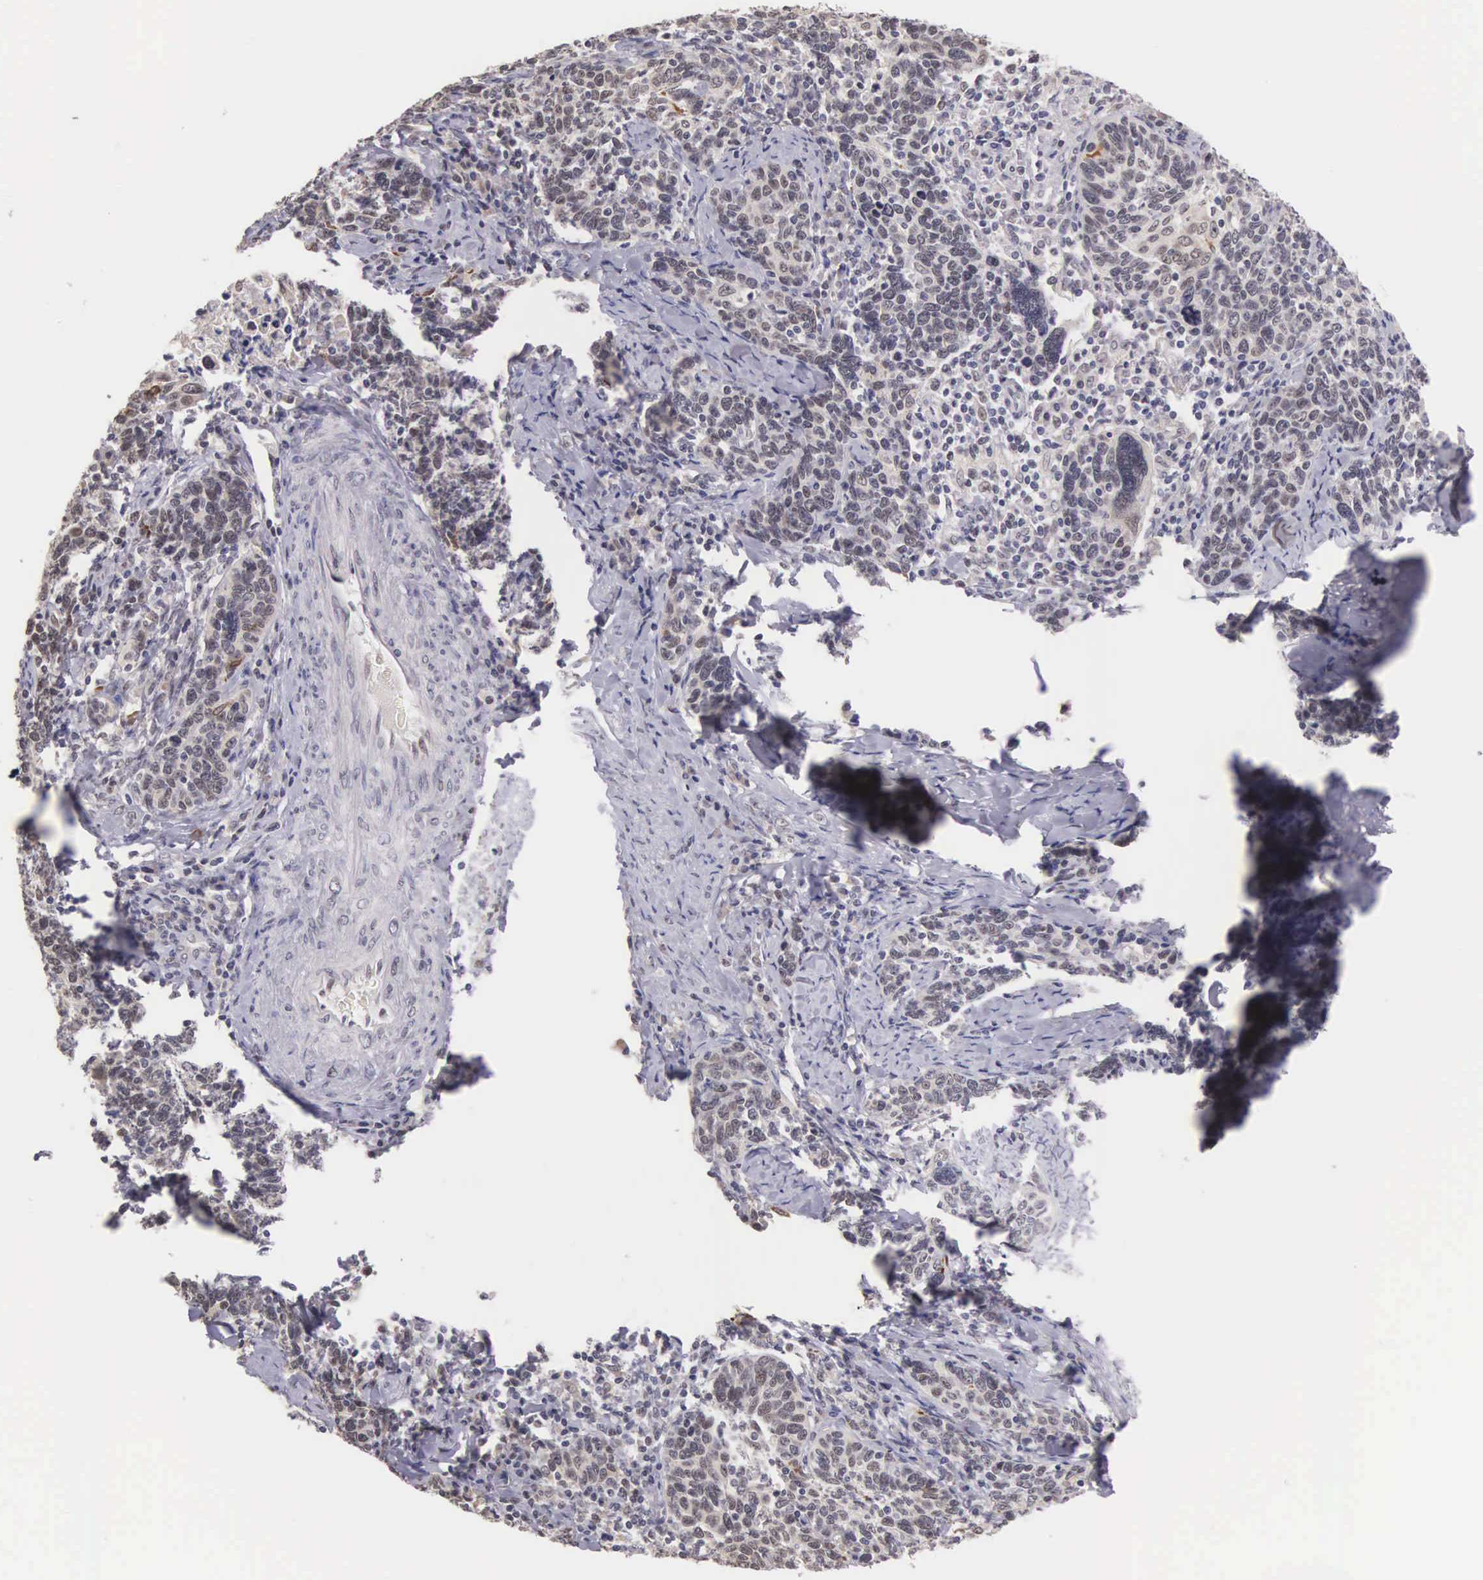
{"staining": {"intensity": "weak", "quantity": "<25%", "location": "nuclear"}, "tissue": "cervical cancer", "cell_type": "Tumor cells", "image_type": "cancer", "snomed": [{"axis": "morphology", "description": "Squamous cell carcinoma, NOS"}, {"axis": "topography", "description": "Cervix"}], "caption": "Cervical cancer was stained to show a protein in brown. There is no significant positivity in tumor cells. The staining is performed using DAB (3,3'-diaminobenzidine) brown chromogen with nuclei counter-stained in using hematoxylin.", "gene": "HMGXB4", "patient": {"sex": "female", "age": 41}}